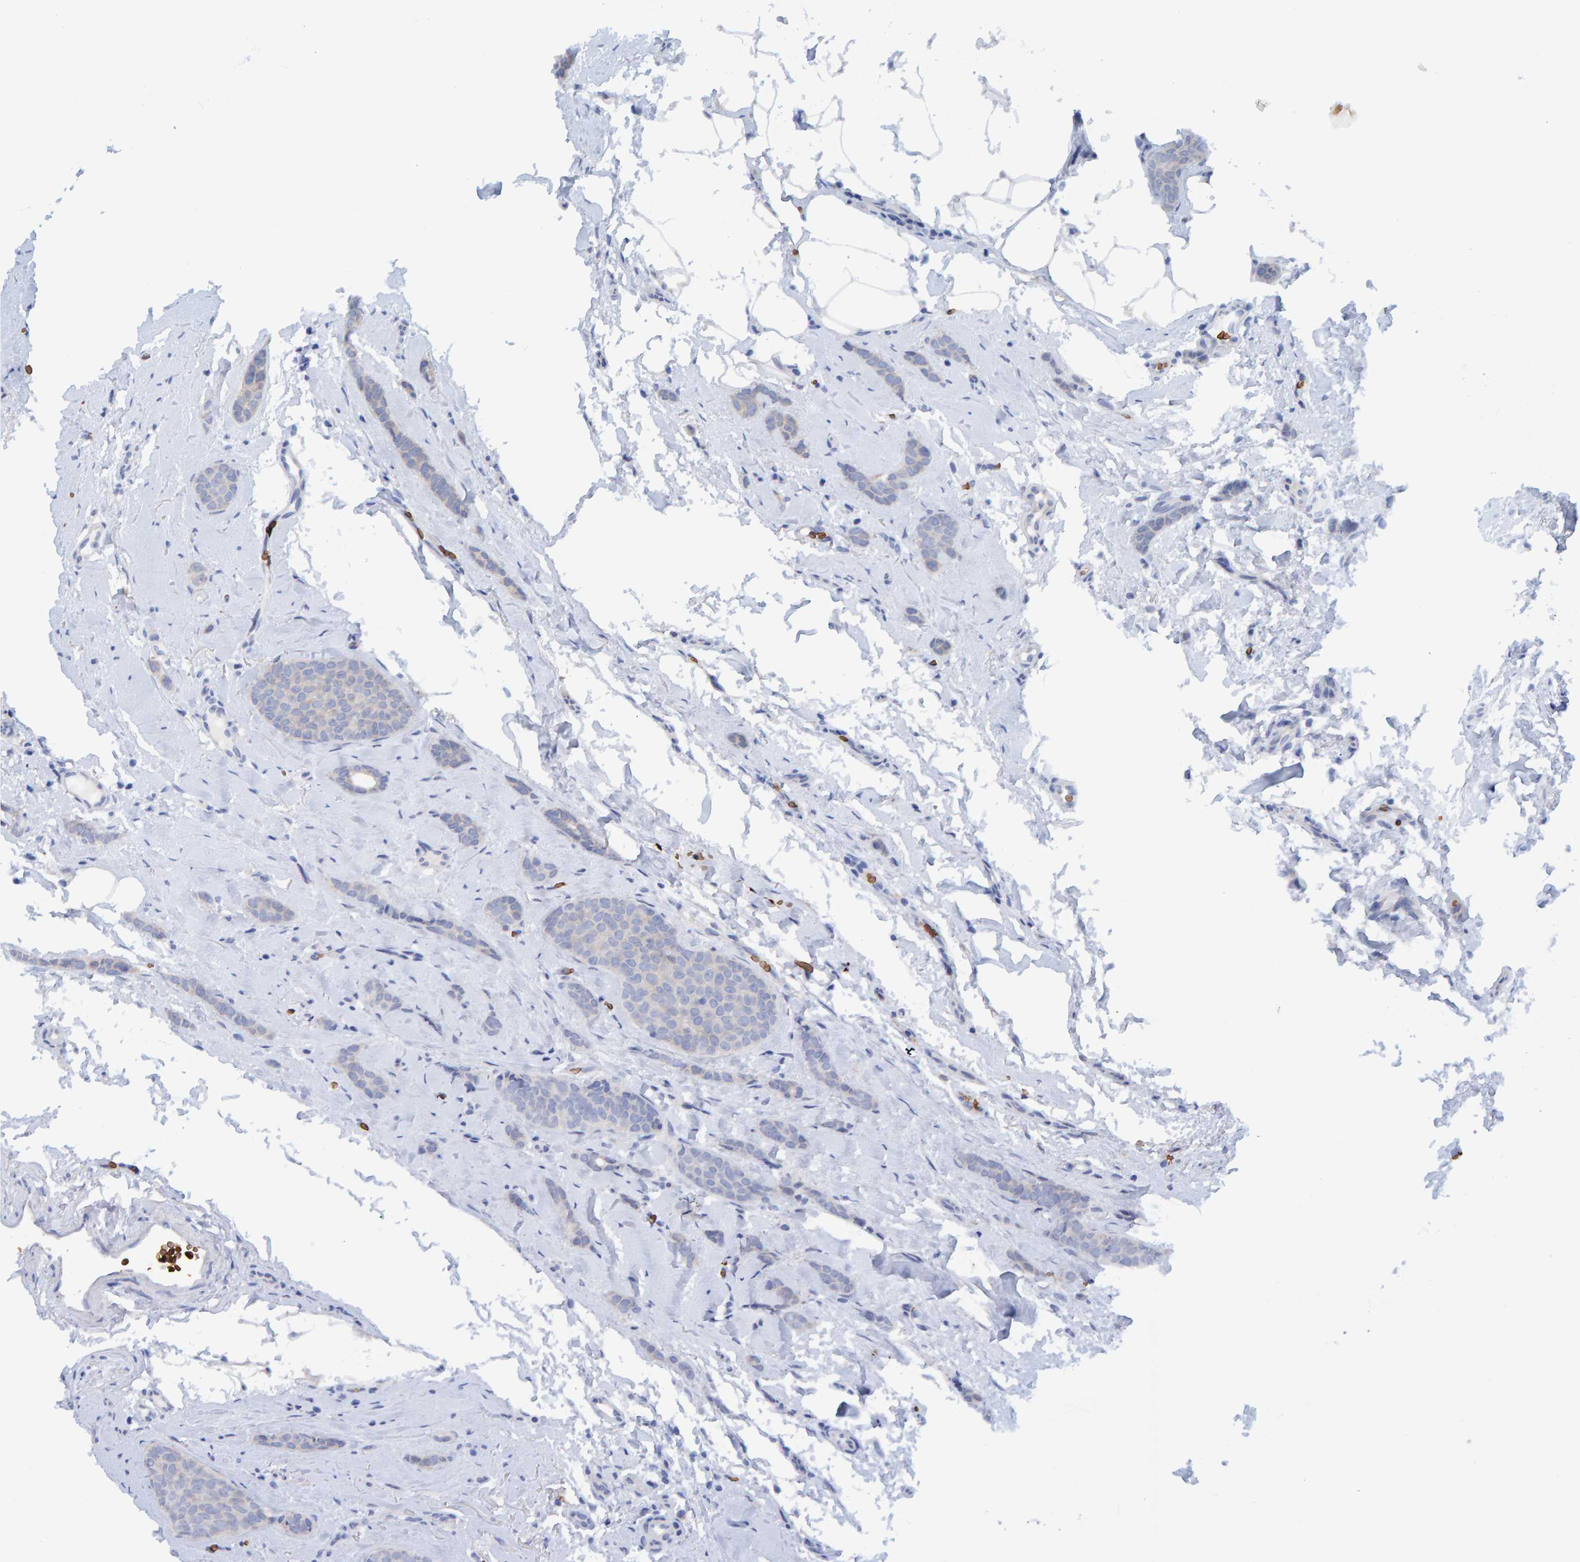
{"staining": {"intensity": "weak", "quantity": "25%-75%", "location": "cytoplasmic/membranous"}, "tissue": "breast cancer", "cell_type": "Tumor cells", "image_type": "cancer", "snomed": [{"axis": "morphology", "description": "Lobular carcinoma"}, {"axis": "topography", "description": "Skin"}, {"axis": "topography", "description": "Breast"}], "caption": "Weak cytoplasmic/membranous positivity is present in about 25%-75% of tumor cells in breast cancer. Ihc stains the protein in brown and the nuclei are stained blue.", "gene": "VPS9D1", "patient": {"sex": "female", "age": 46}}